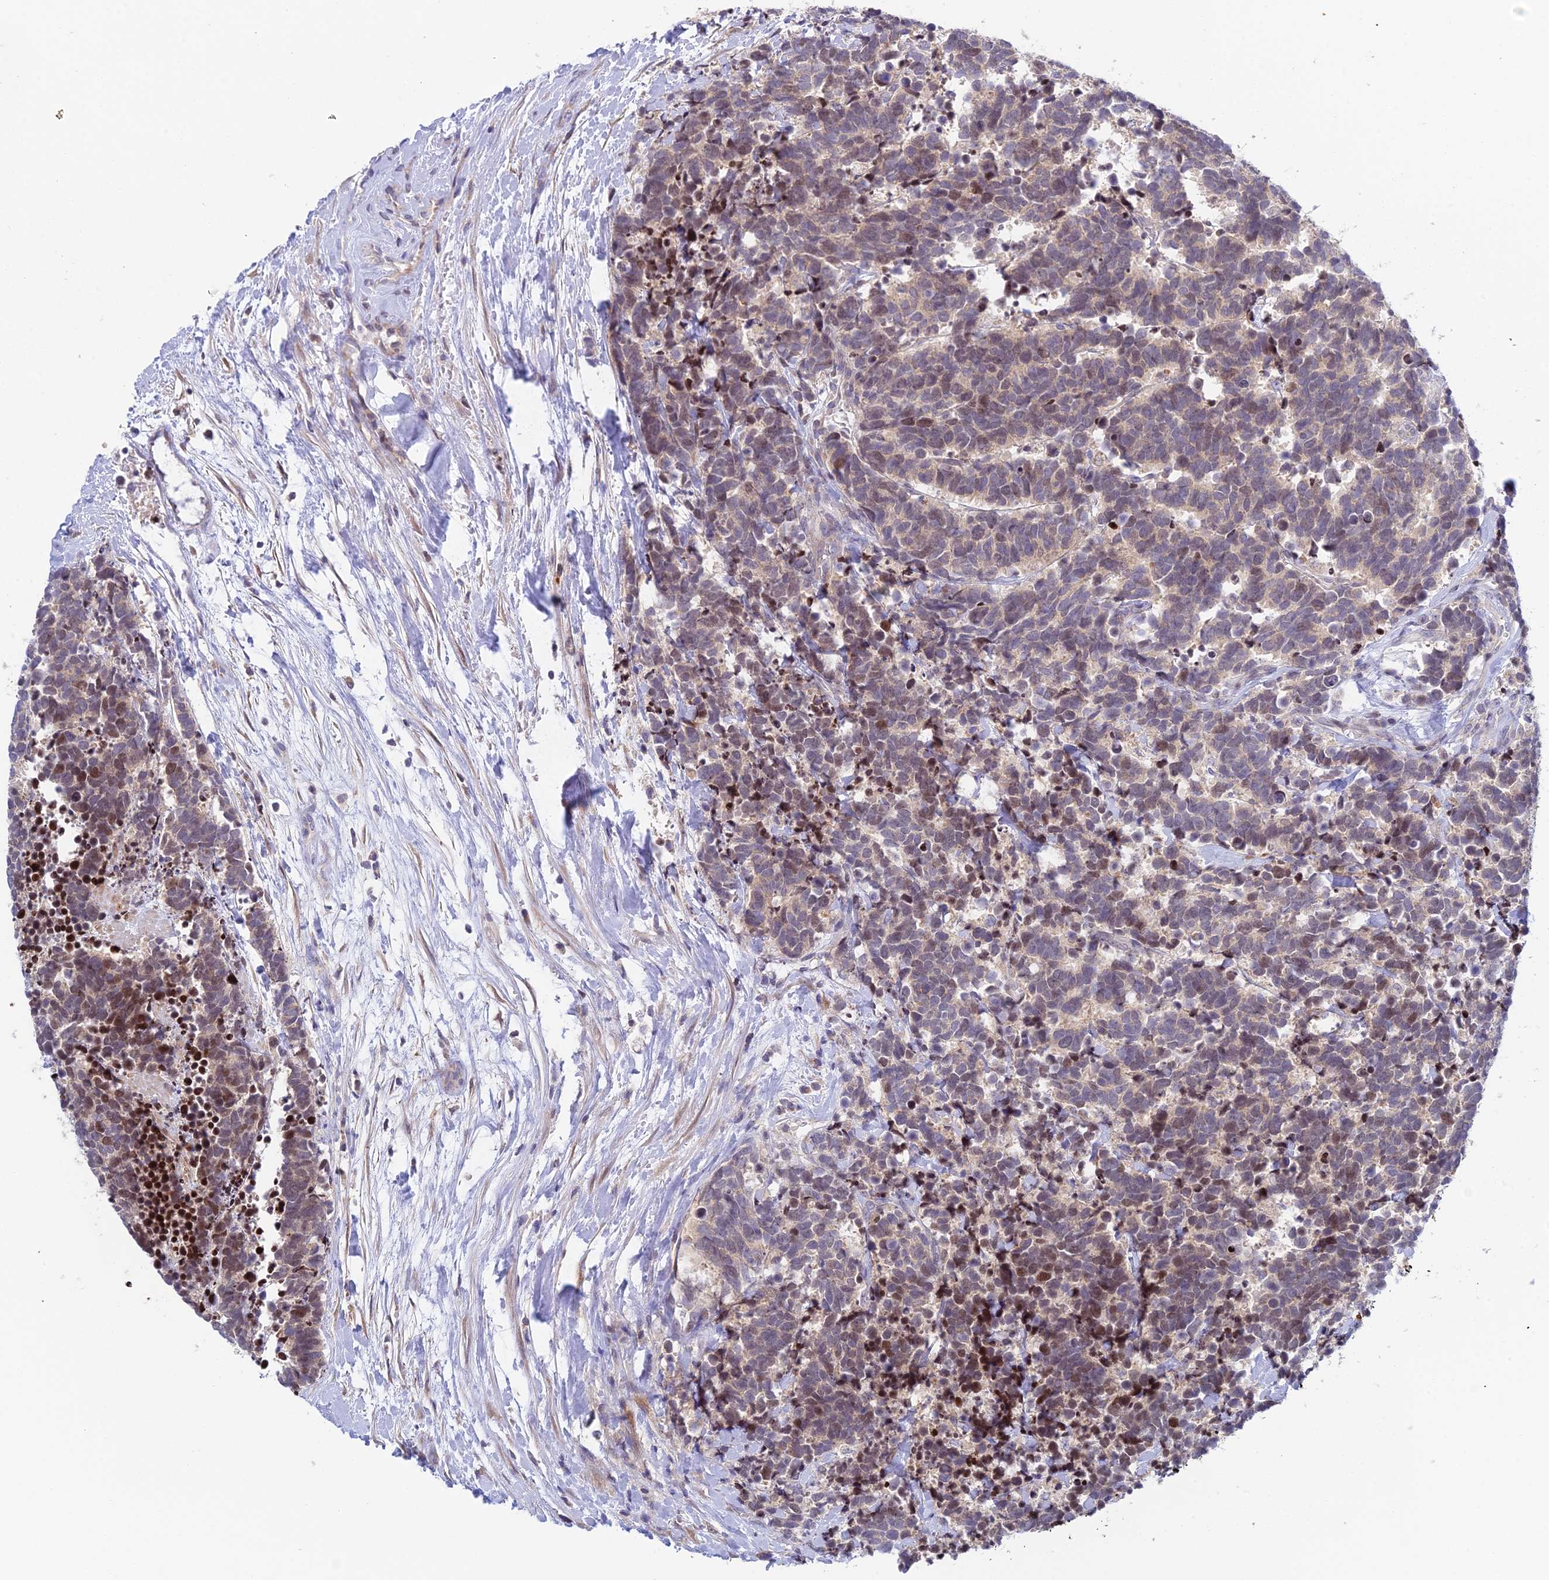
{"staining": {"intensity": "weak", "quantity": "25%-75%", "location": "cytoplasmic/membranous,nuclear"}, "tissue": "carcinoid", "cell_type": "Tumor cells", "image_type": "cancer", "snomed": [{"axis": "morphology", "description": "Carcinoma, NOS"}, {"axis": "morphology", "description": "Carcinoid, malignant, NOS"}, {"axis": "topography", "description": "Prostate"}], "caption": "Tumor cells exhibit weak cytoplasmic/membranous and nuclear staining in approximately 25%-75% of cells in carcinoid. The staining was performed using DAB (3,3'-diaminobenzidine), with brown indicating positive protein expression. Nuclei are stained blue with hematoxylin.", "gene": "ELOA2", "patient": {"sex": "male", "age": 57}}